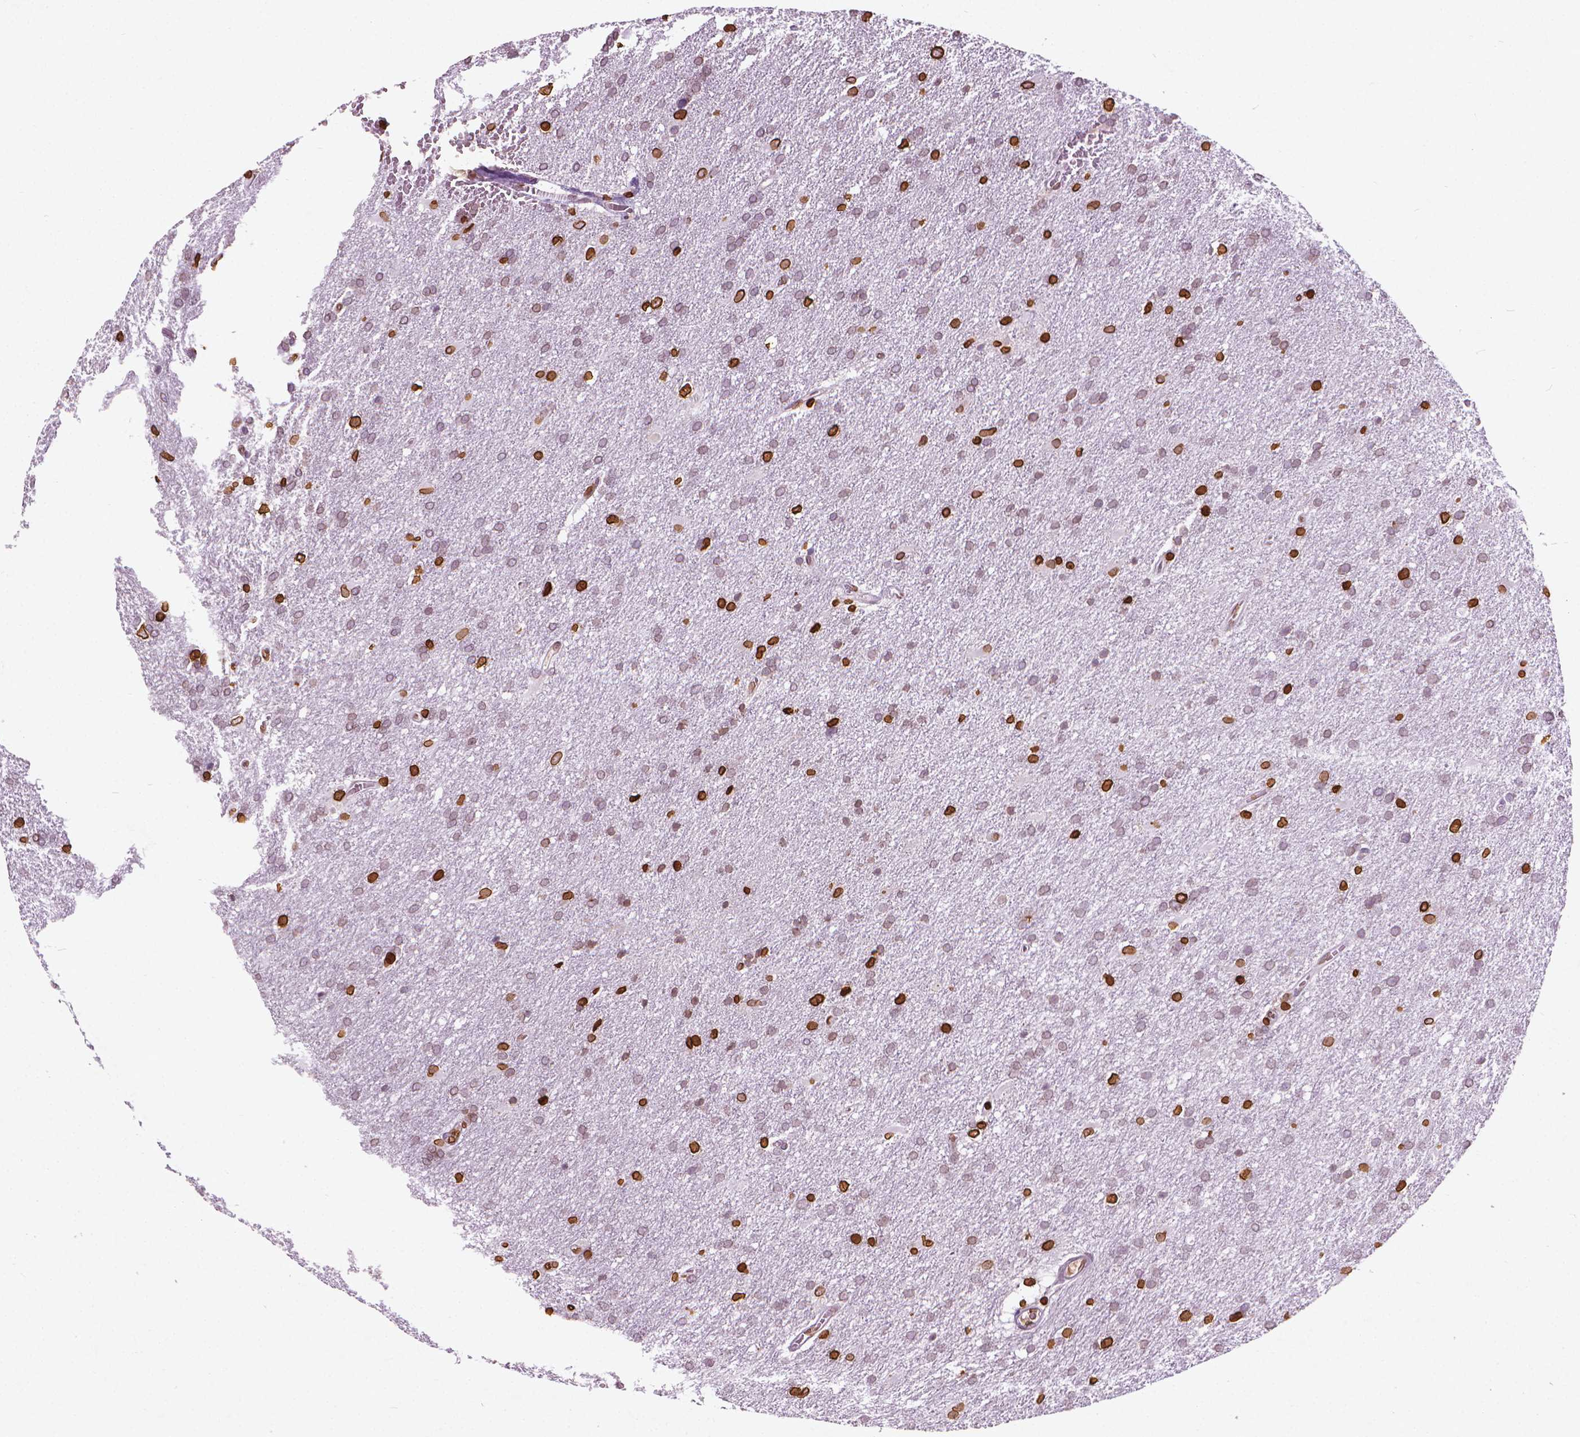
{"staining": {"intensity": "strong", "quantity": "25%-75%", "location": "cytoplasmic/membranous,nuclear"}, "tissue": "glioma", "cell_type": "Tumor cells", "image_type": "cancer", "snomed": [{"axis": "morphology", "description": "Glioma, malignant, Low grade"}, {"axis": "topography", "description": "Brain"}], "caption": "This photomicrograph reveals immunohistochemistry (IHC) staining of human low-grade glioma (malignant), with high strong cytoplasmic/membranous and nuclear expression in about 25%-75% of tumor cells.", "gene": "LMNB1", "patient": {"sex": "male", "age": 66}}